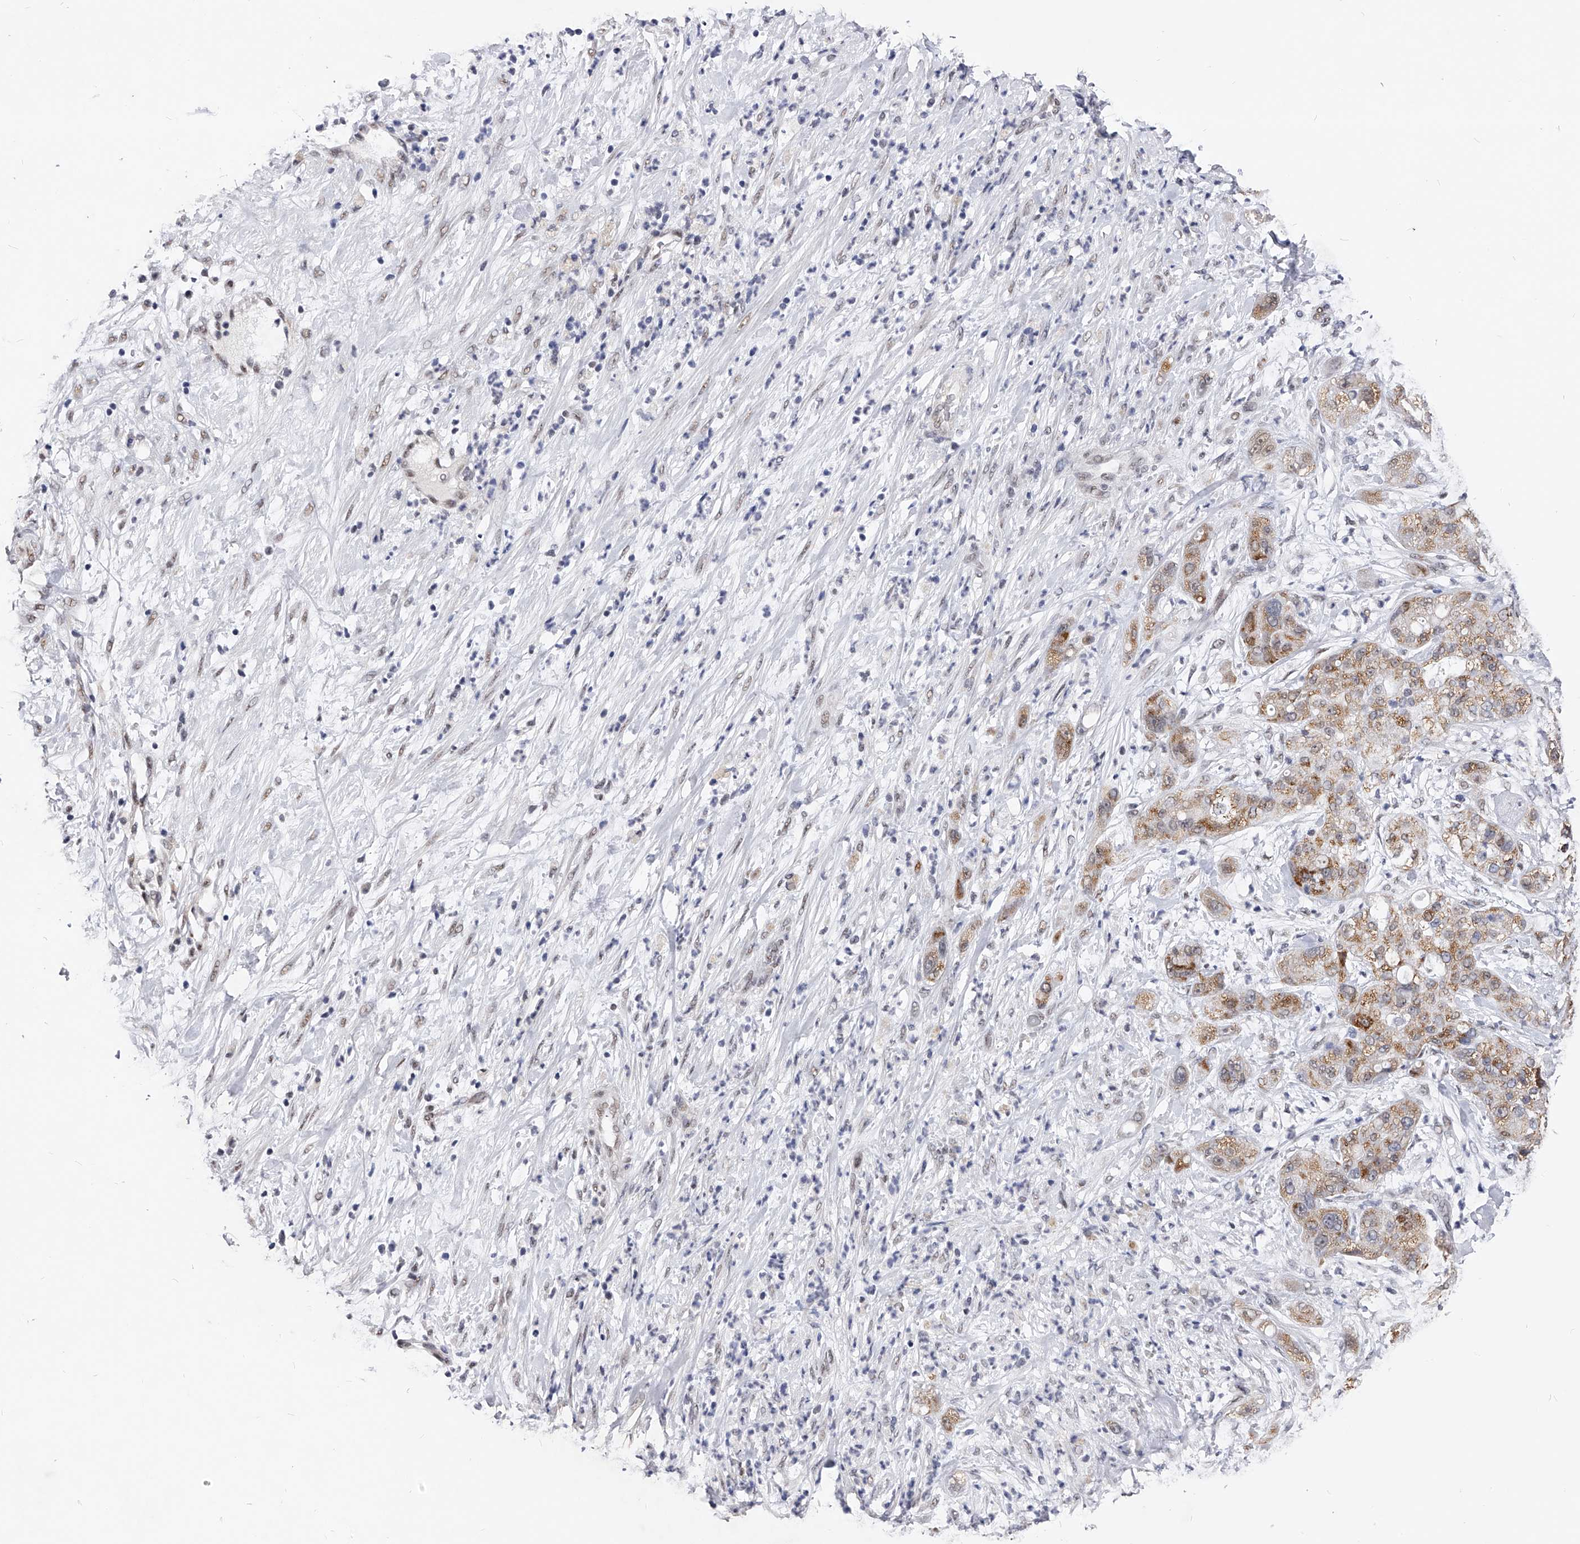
{"staining": {"intensity": "moderate", "quantity": ">75%", "location": "cytoplasmic/membranous"}, "tissue": "pancreatic cancer", "cell_type": "Tumor cells", "image_type": "cancer", "snomed": [{"axis": "morphology", "description": "Adenocarcinoma, NOS"}, {"axis": "topography", "description": "Pancreas"}], "caption": "Approximately >75% of tumor cells in human pancreatic cancer (adenocarcinoma) show moderate cytoplasmic/membranous protein positivity as visualized by brown immunohistochemical staining.", "gene": "ZNF529", "patient": {"sex": "female", "age": 78}}